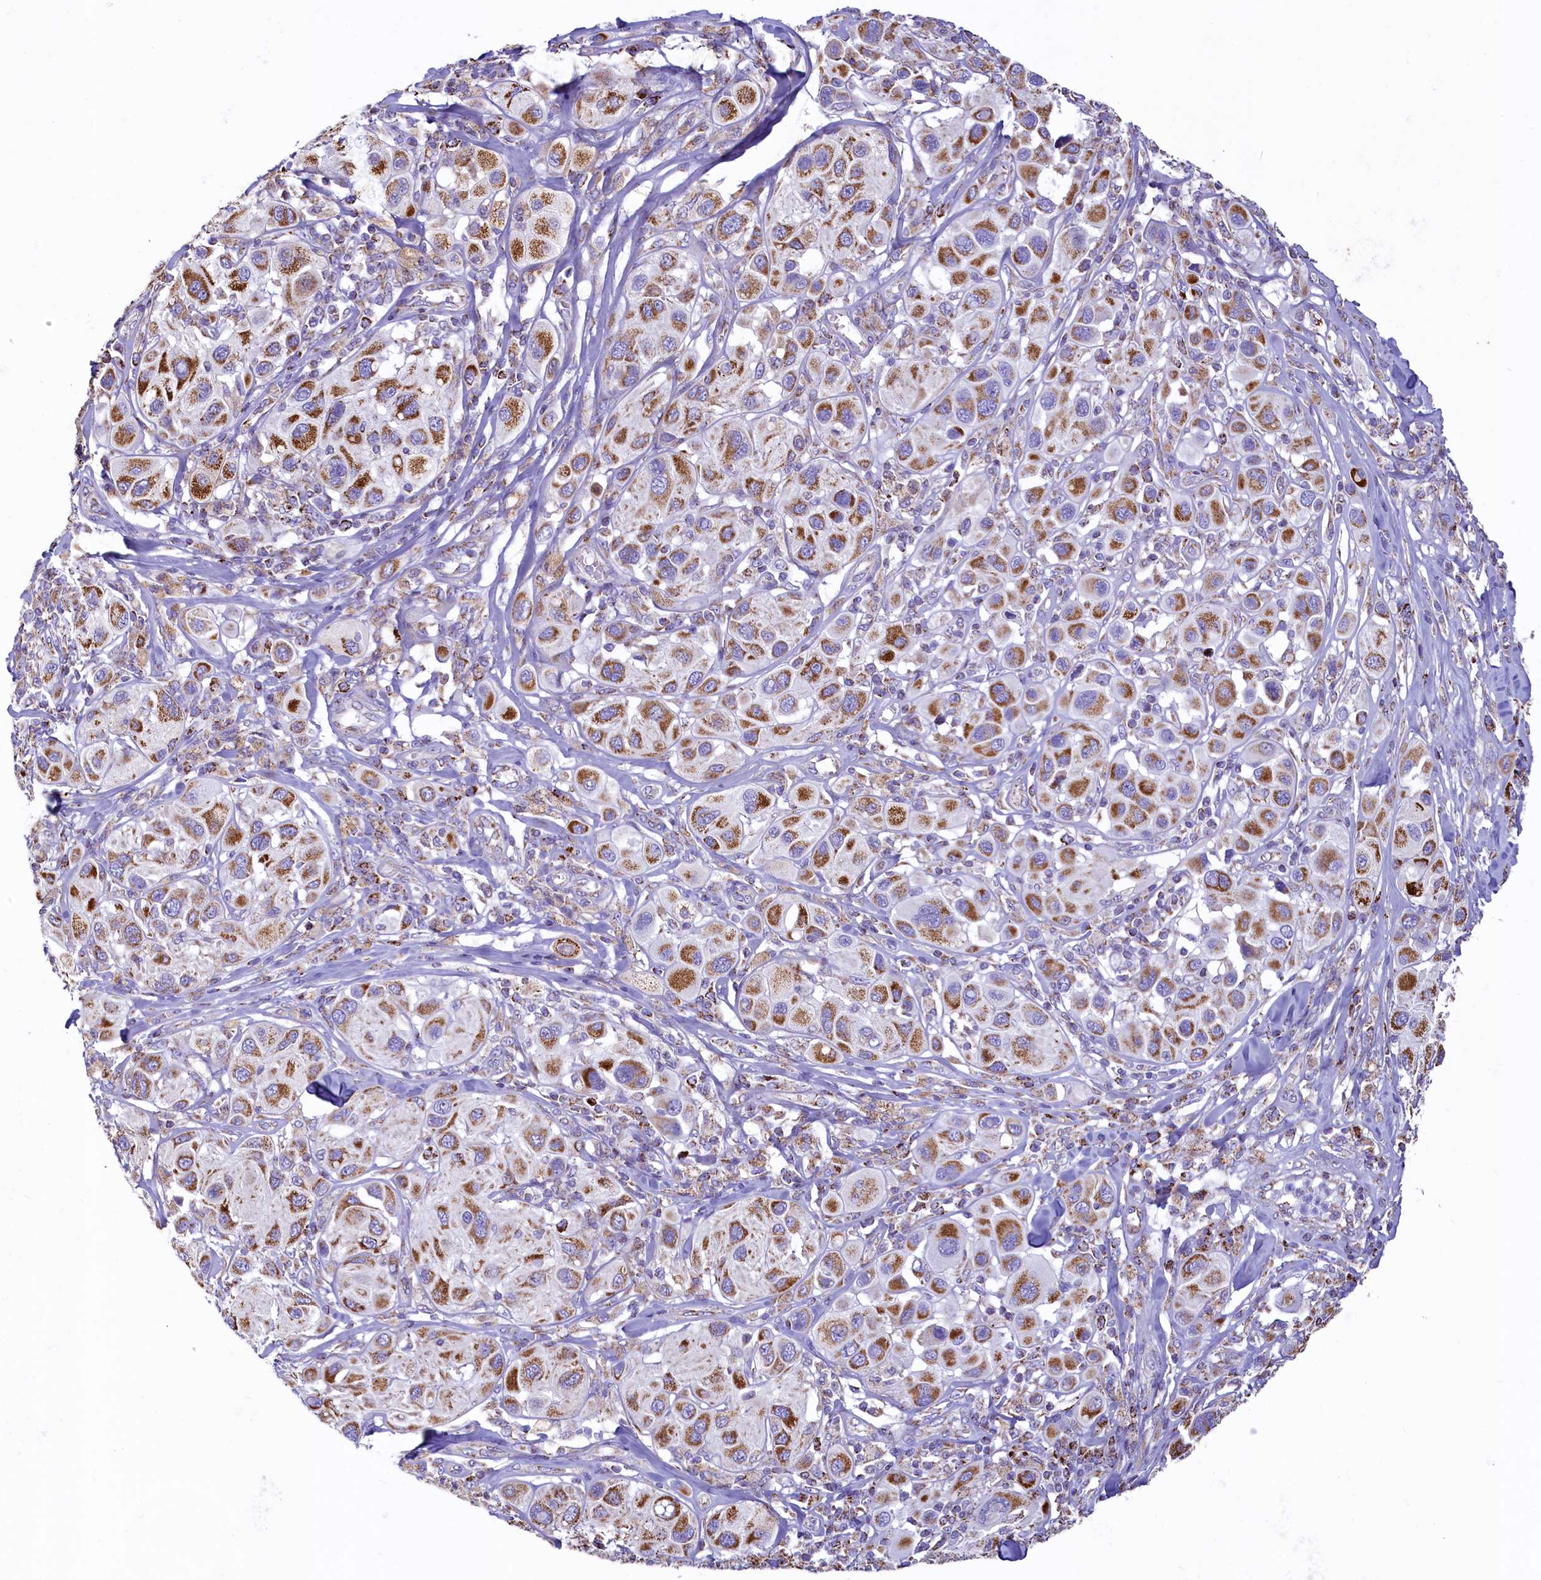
{"staining": {"intensity": "moderate", "quantity": ">75%", "location": "cytoplasmic/membranous"}, "tissue": "melanoma", "cell_type": "Tumor cells", "image_type": "cancer", "snomed": [{"axis": "morphology", "description": "Malignant melanoma, Metastatic site"}, {"axis": "topography", "description": "Skin"}], "caption": "An IHC photomicrograph of tumor tissue is shown. Protein staining in brown shows moderate cytoplasmic/membranous positivity in malignant melanoma (metastatic site) within tumor cells.", "gene": "IDH3A", "patient": {"sex": "male", "age": 41}}